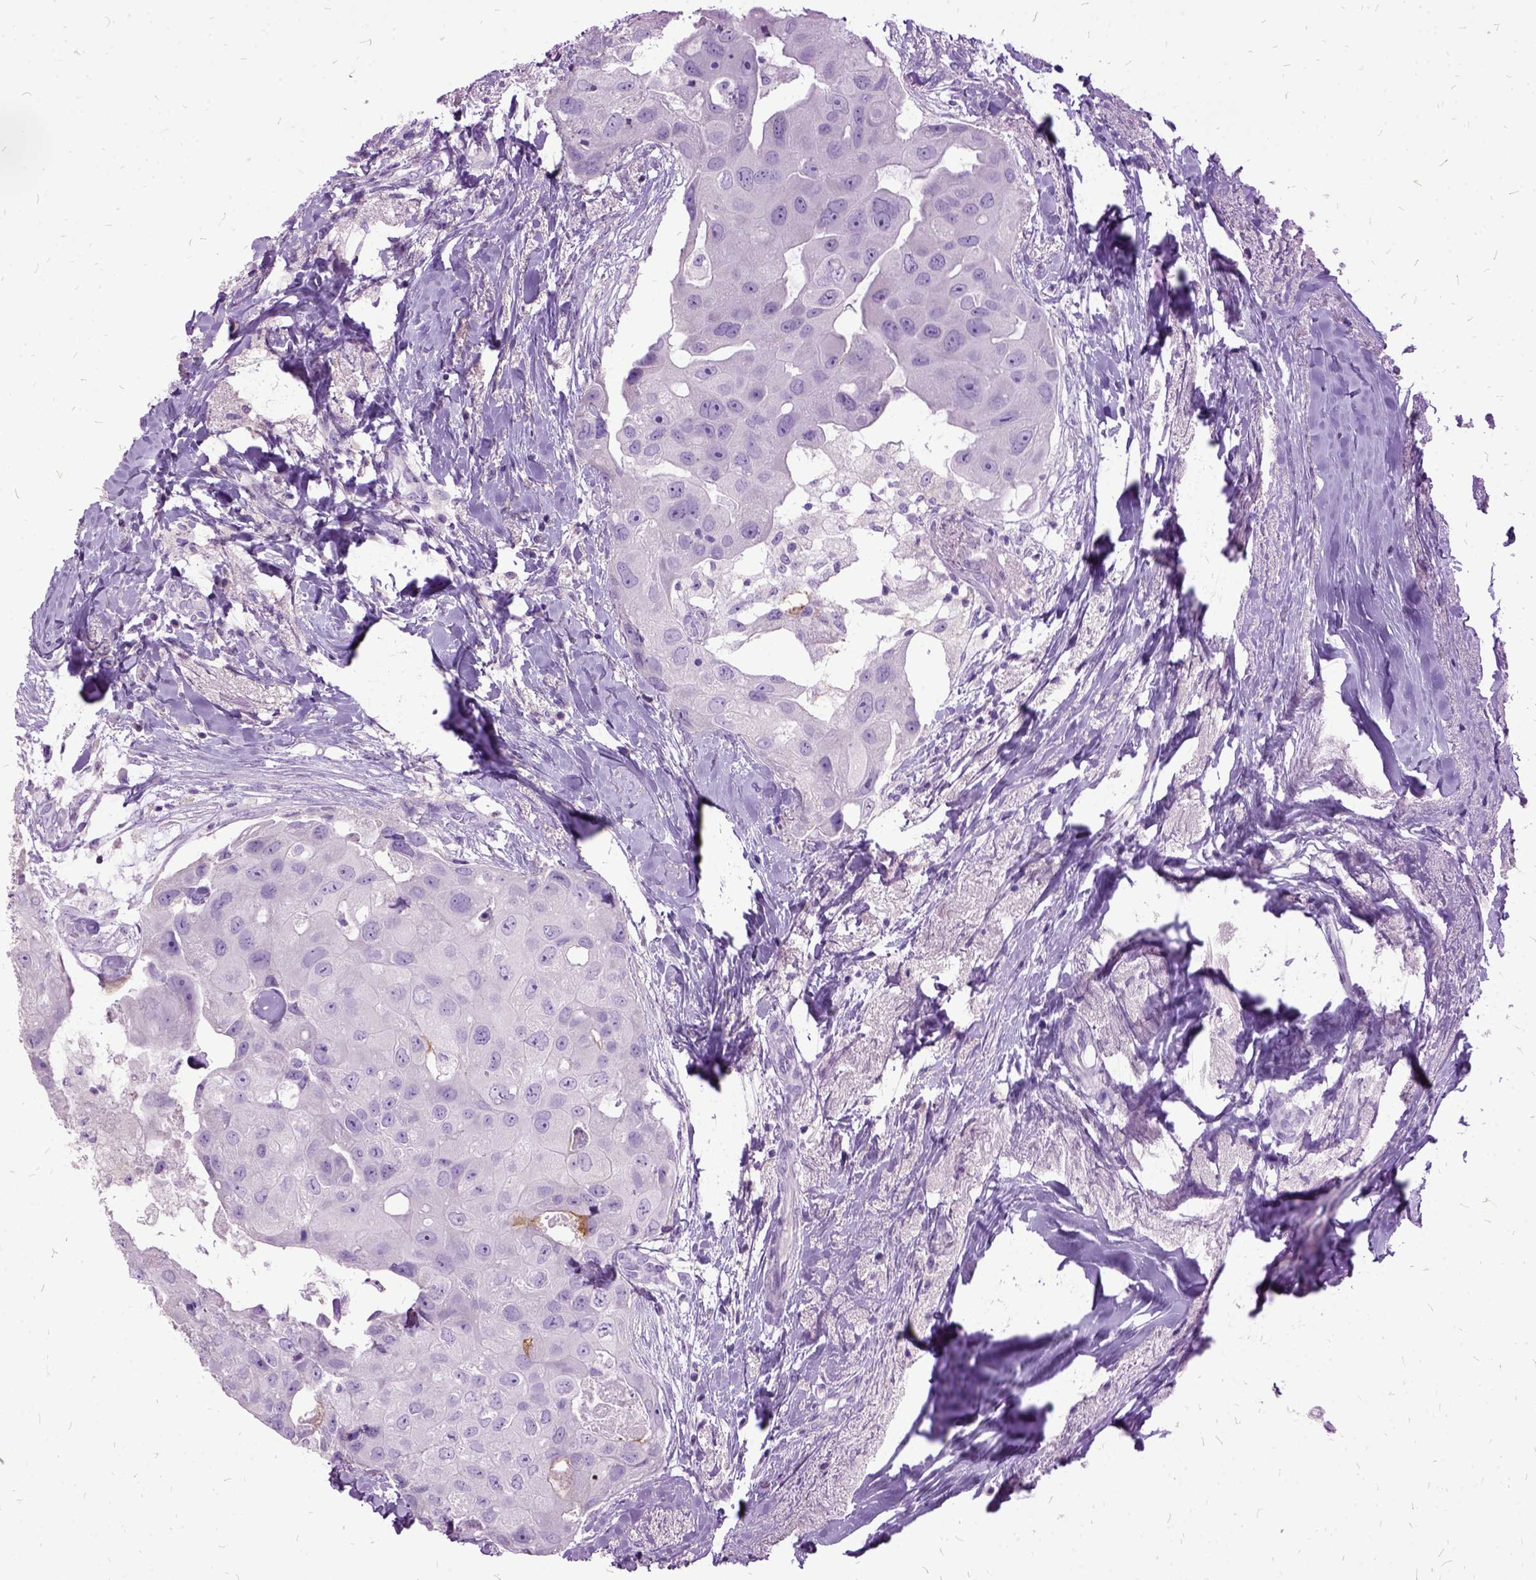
{"staining": {"intensity": "negative", "quantity": "none", "location": "none"}, "tissue": "breast cancer", "cell_type": "Tumor cells", "image_type": "cancer", "snomed": [{"axis": "morphology", "description": "Duct carcinoma"}, {"axis": "topography", "description": "Breast"}], "caption": "Human breast invasive ductal carcinoma stained for a protein using IHC displays no positivity in tumor cells.", "gene": "MME", "patient": {"sex": "female", "age": 43}}